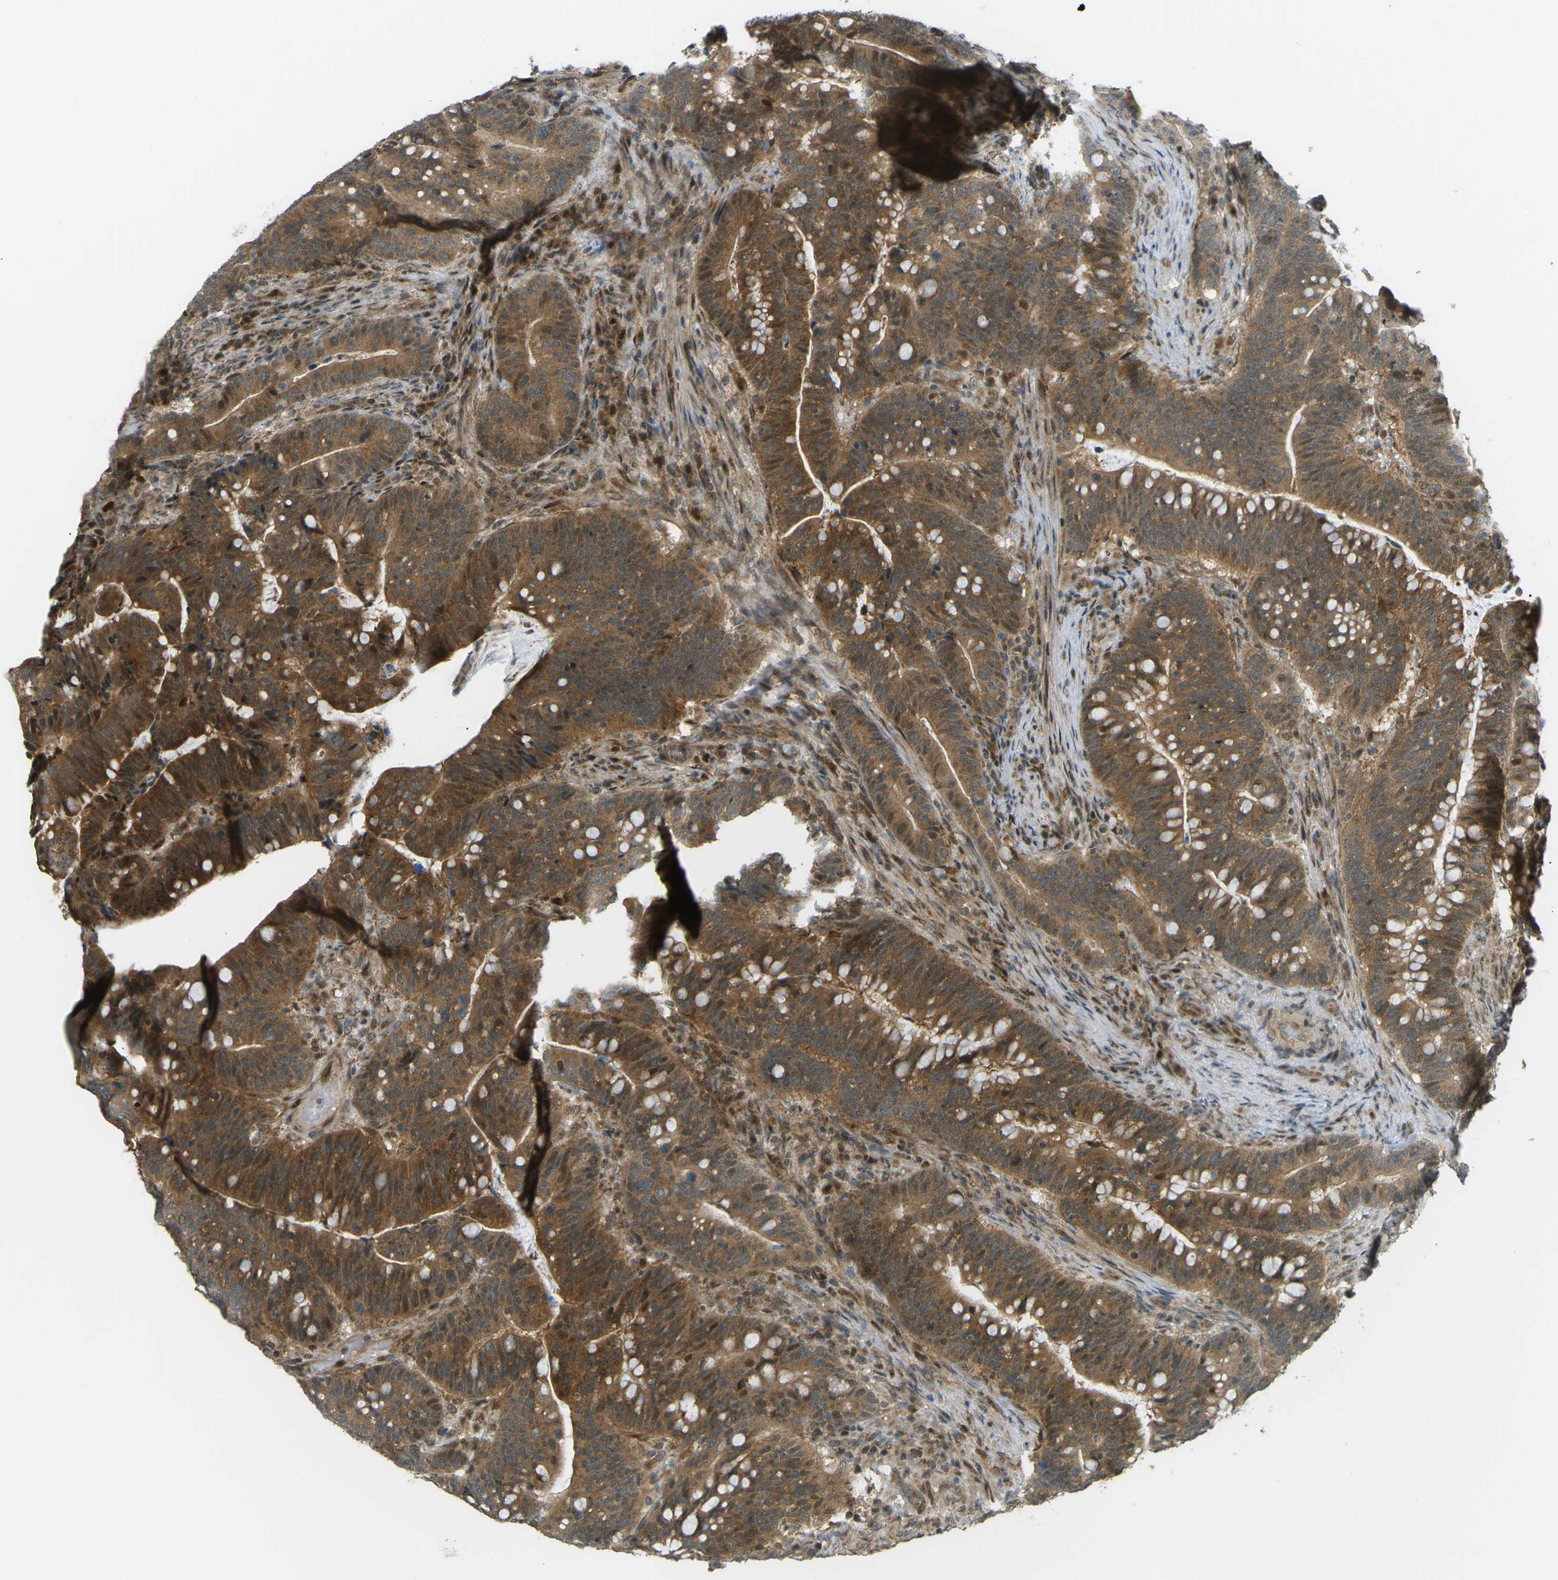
{"staining": {"intensity": "moderate", "quantity": ">75%", "location": "cytoplasmic/membranous,nuclear"}, "tissue": "colorectal cancer", "cell_type": "Tumor cells", "image_type": "cancer", "snomed": [{"axis": "morphology", "description": "Normal tissue, NOS"}, {"axis": "morphology", "description": "Adenocarcinoma, NOS"}, {"axis": "topography", "description": "Colon"}], "caption": "Human colorectal adenocarcinoma stained with a brown dye displays moderate cytoplasmic/membranous and nuclear positive expression in about >75% of tumor cells.", "gene": "CCDC186", "patient": {"sex": "female", "age": 66}}